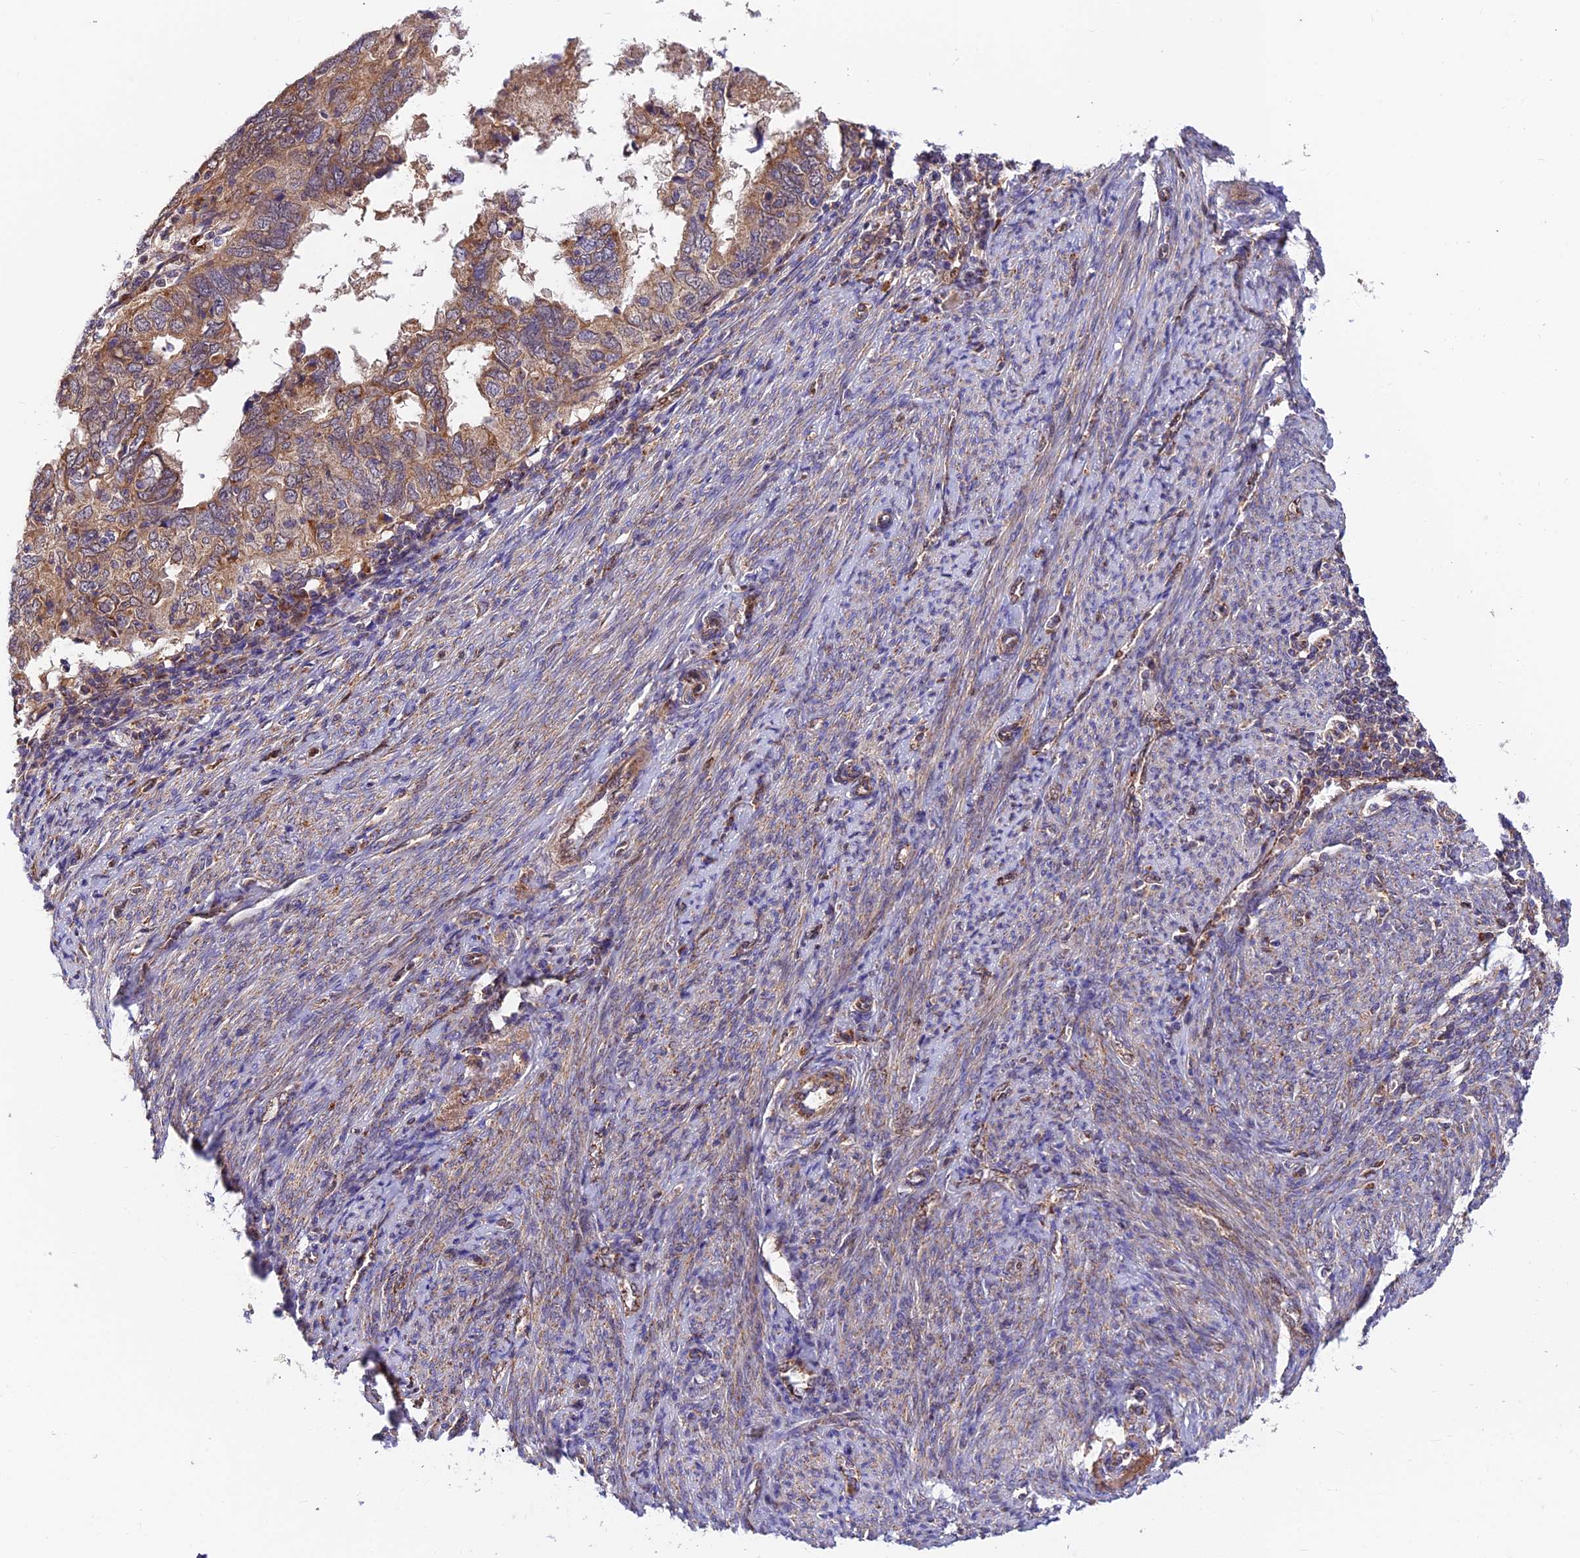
{"staining": {"intensity": "moderate", "quantity": ">75%", "location": "cytoplasmic/membranous"}, "tissue": "endometrial cancer", "cell_type": "Tumor cells", "image_type": "cancer", "snomed": [{"axis": "morphology", "description": "Adenocarcinoma, NOS"}, {"axis": "topography", "description": "Uterus"}], "caption": "Moderate cytoplasmic/membranous protein expression is identified in approximately >75% of tumor cells in endometrial cancer. The staining was performed using DAB to visualize the protein expression in brown, while the nuclei were stained in blue with hematoxylin (Magnification: 20x).", "gene": "PODNL1", "patient": {"sex": "female", "age": 77}}